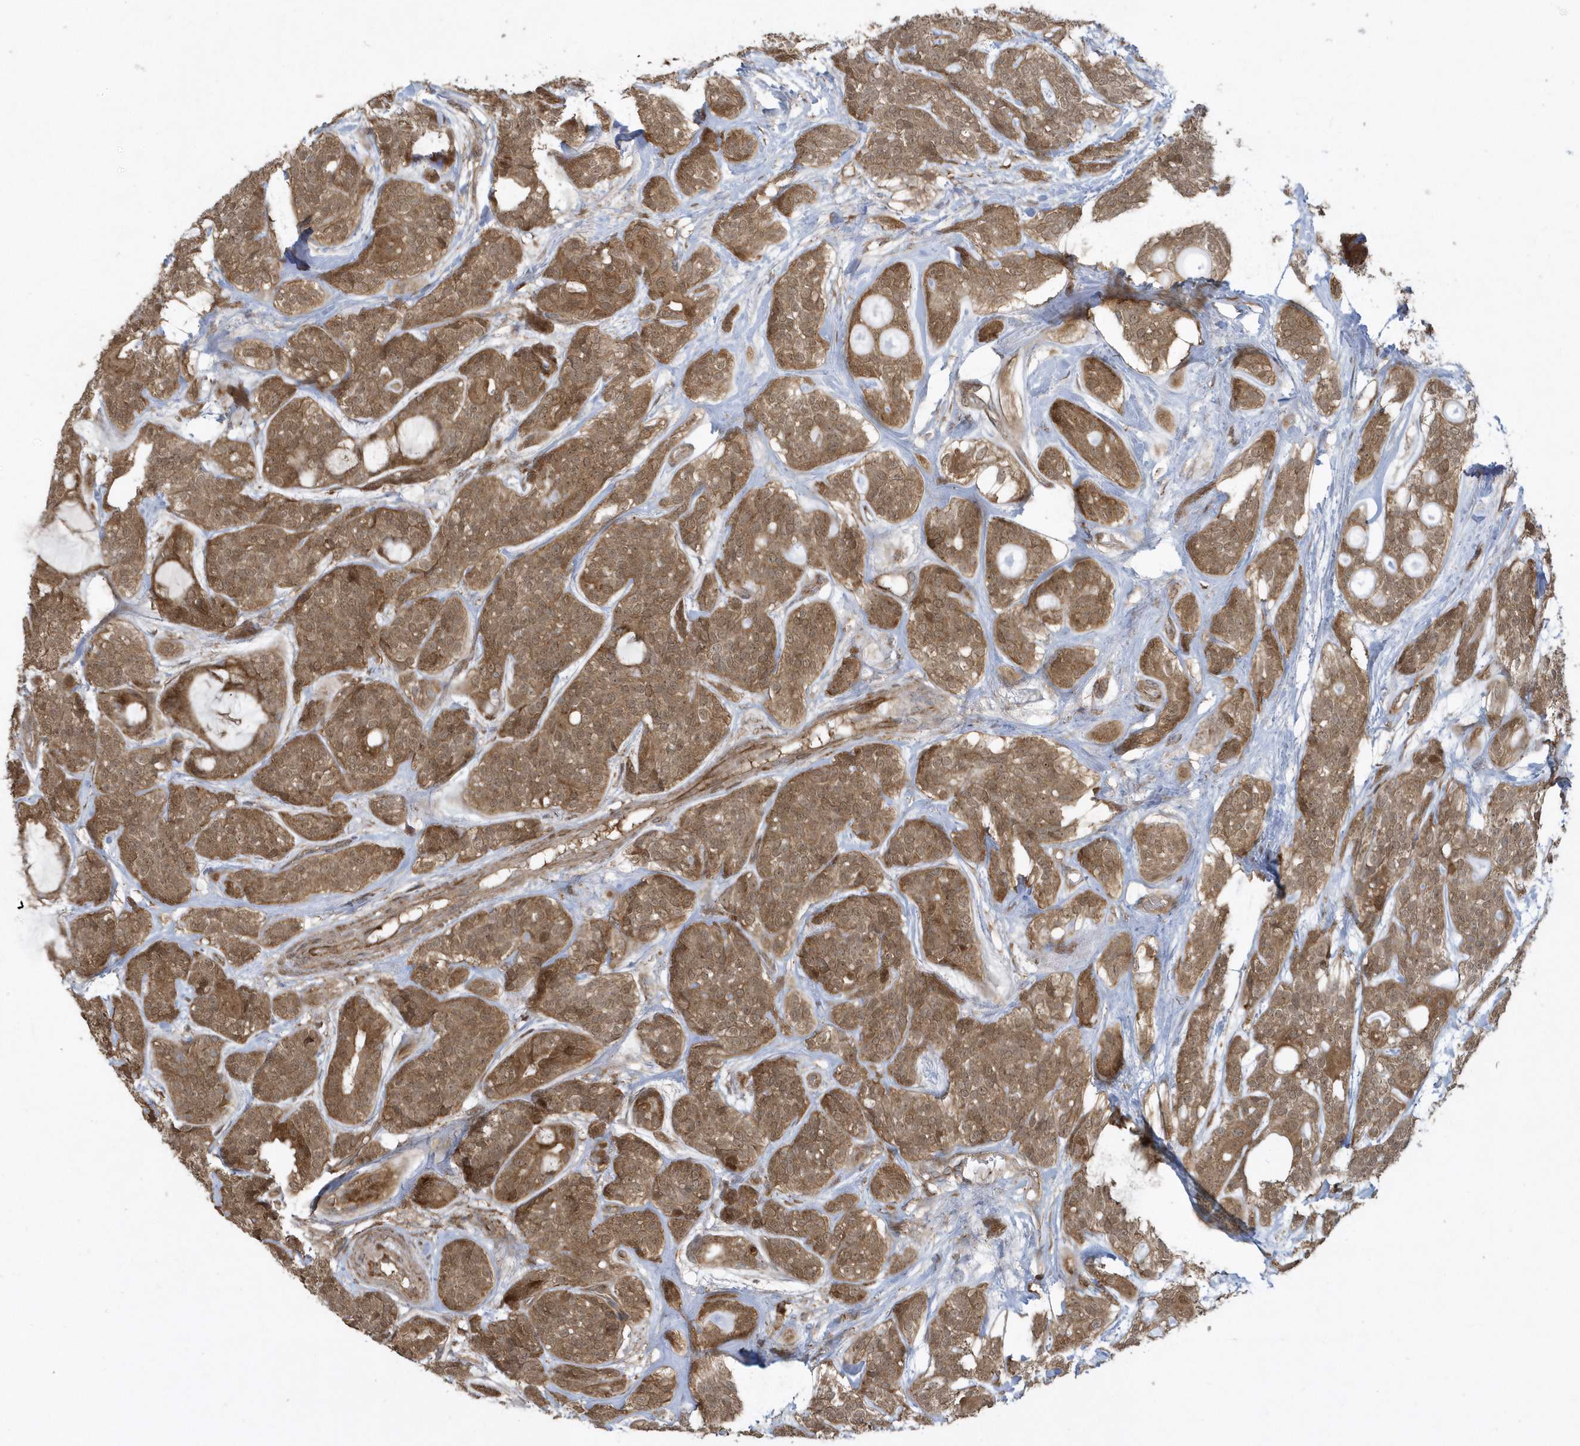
{"staining": {"intensity": "moderate", "quantity": ">75%", "location": "cytoplasmic/membranous"}, "tissue": "head and neck cancer", "cell_type": "Tumor cells", "image_type": "cancer", "snomed": [{"axis": "morphology", "description": "Adenocarcinoma, NOS"}, {"axis": "topography", "description": "Head-Neck"}], "caption": "Immunohistochemical staining of human head and neck cancer (adenocarcinoma) reveals moderate cytoplasmic/membranous protein positivity in about >75% of tumor cells. (IHC, brightfield microscopy, high magnification).", "gene": "STAMBP", "patient": {"sex": "male", "age": 66}}